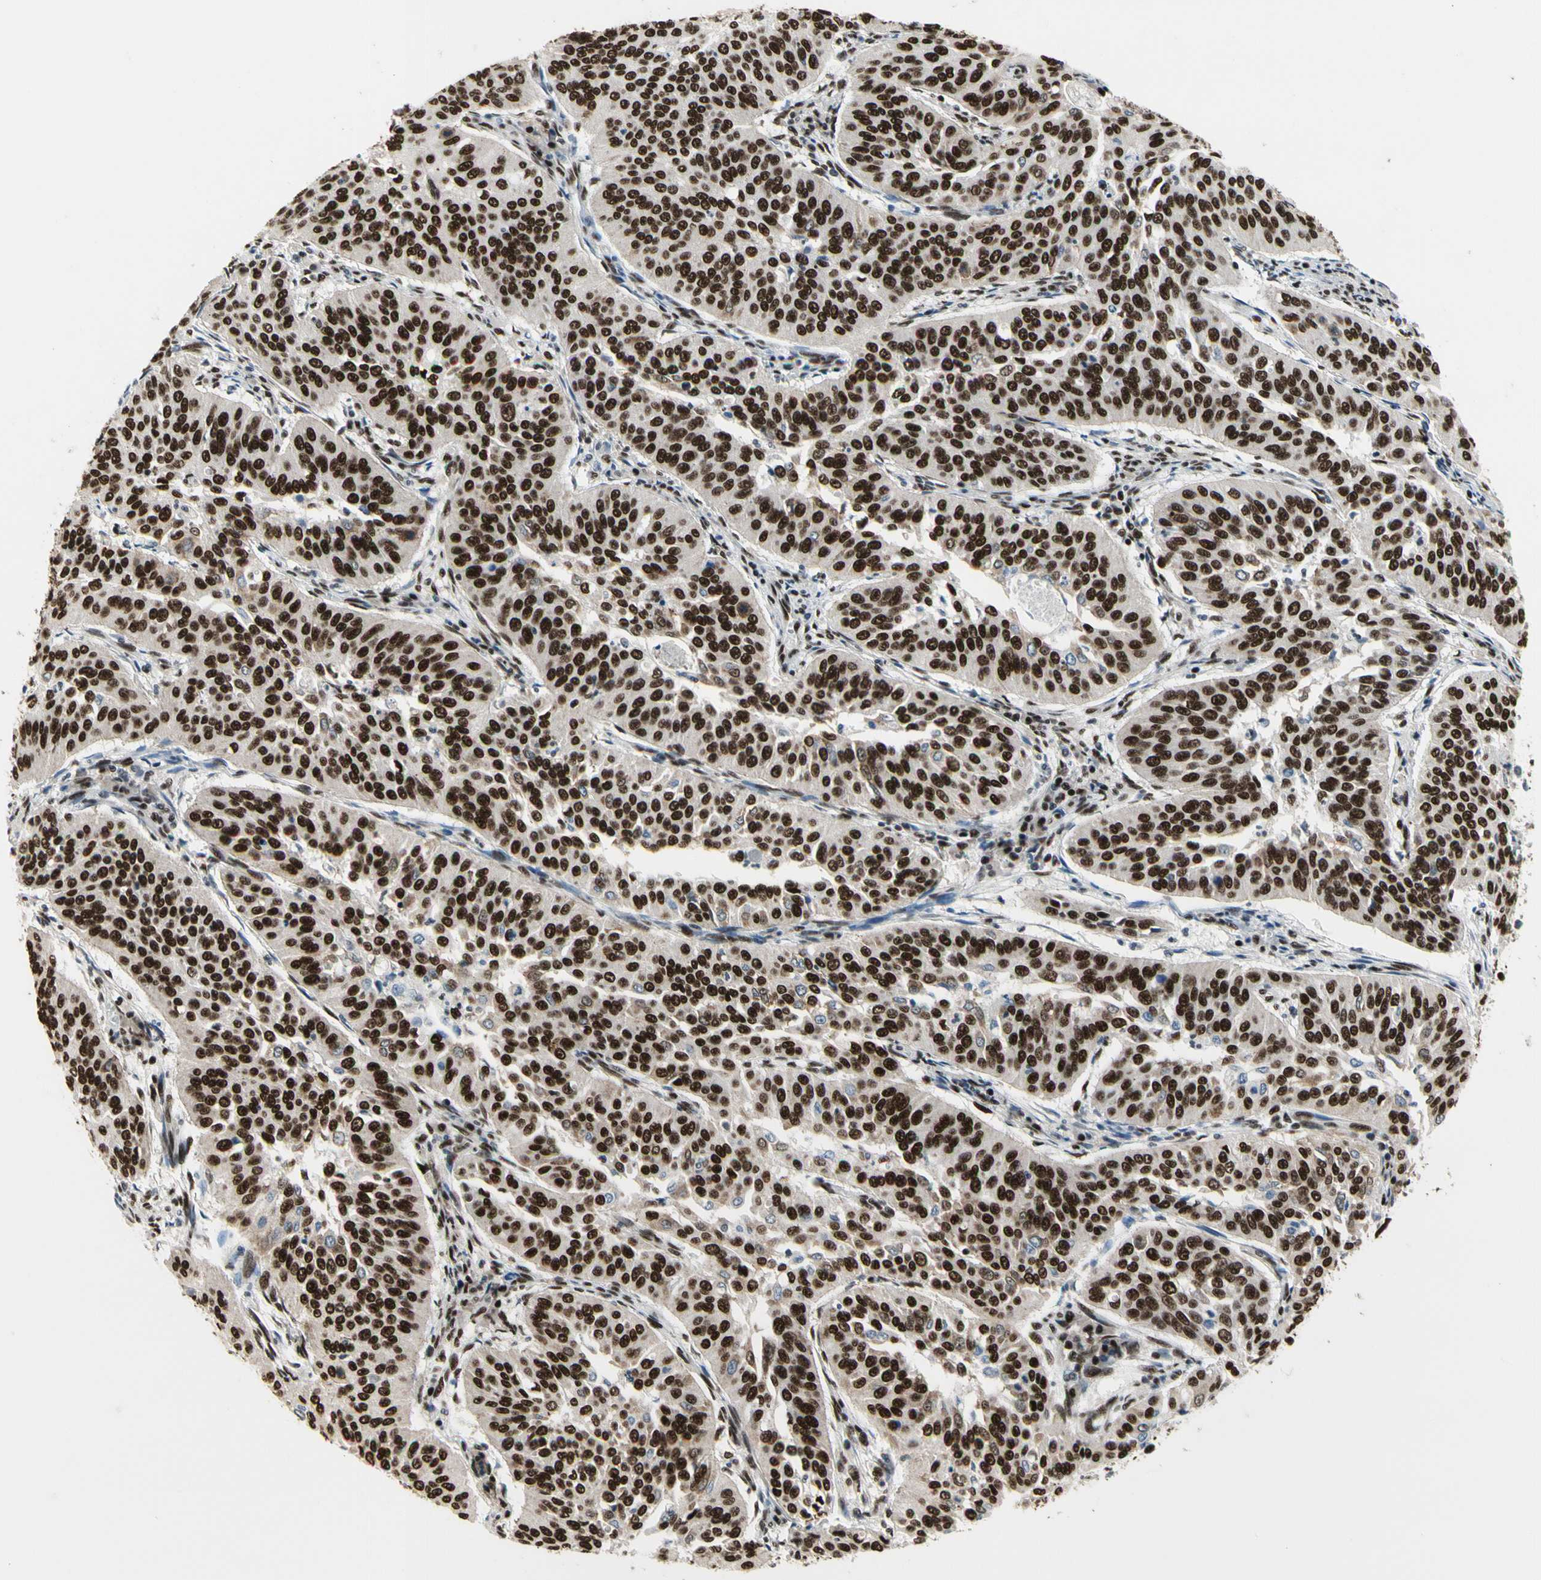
{"staining": {"intensity": "strong", "quantity": ">75%", "location": "nuclear"}, "tissue": "cervical cancer", "cell_type": "Tumor cells", "image_type": "cancer", "snomed": [{"axis": "morphology", "description": "Normal tissue, NOS"}, {"axis": "morphology", "description": "Squamous cell carcinoma, NOS"}, {"axis": "topography", "description": "Cervix"}], "caption": "Cervical cancer was stained to show a protein in brown. There is high levels of strong nuclear positivity in about >75% of tumor cells. Nuclei are stained in blue.", "gene": "SRSF11", "patient": {"sex": "female", "age": 39}}